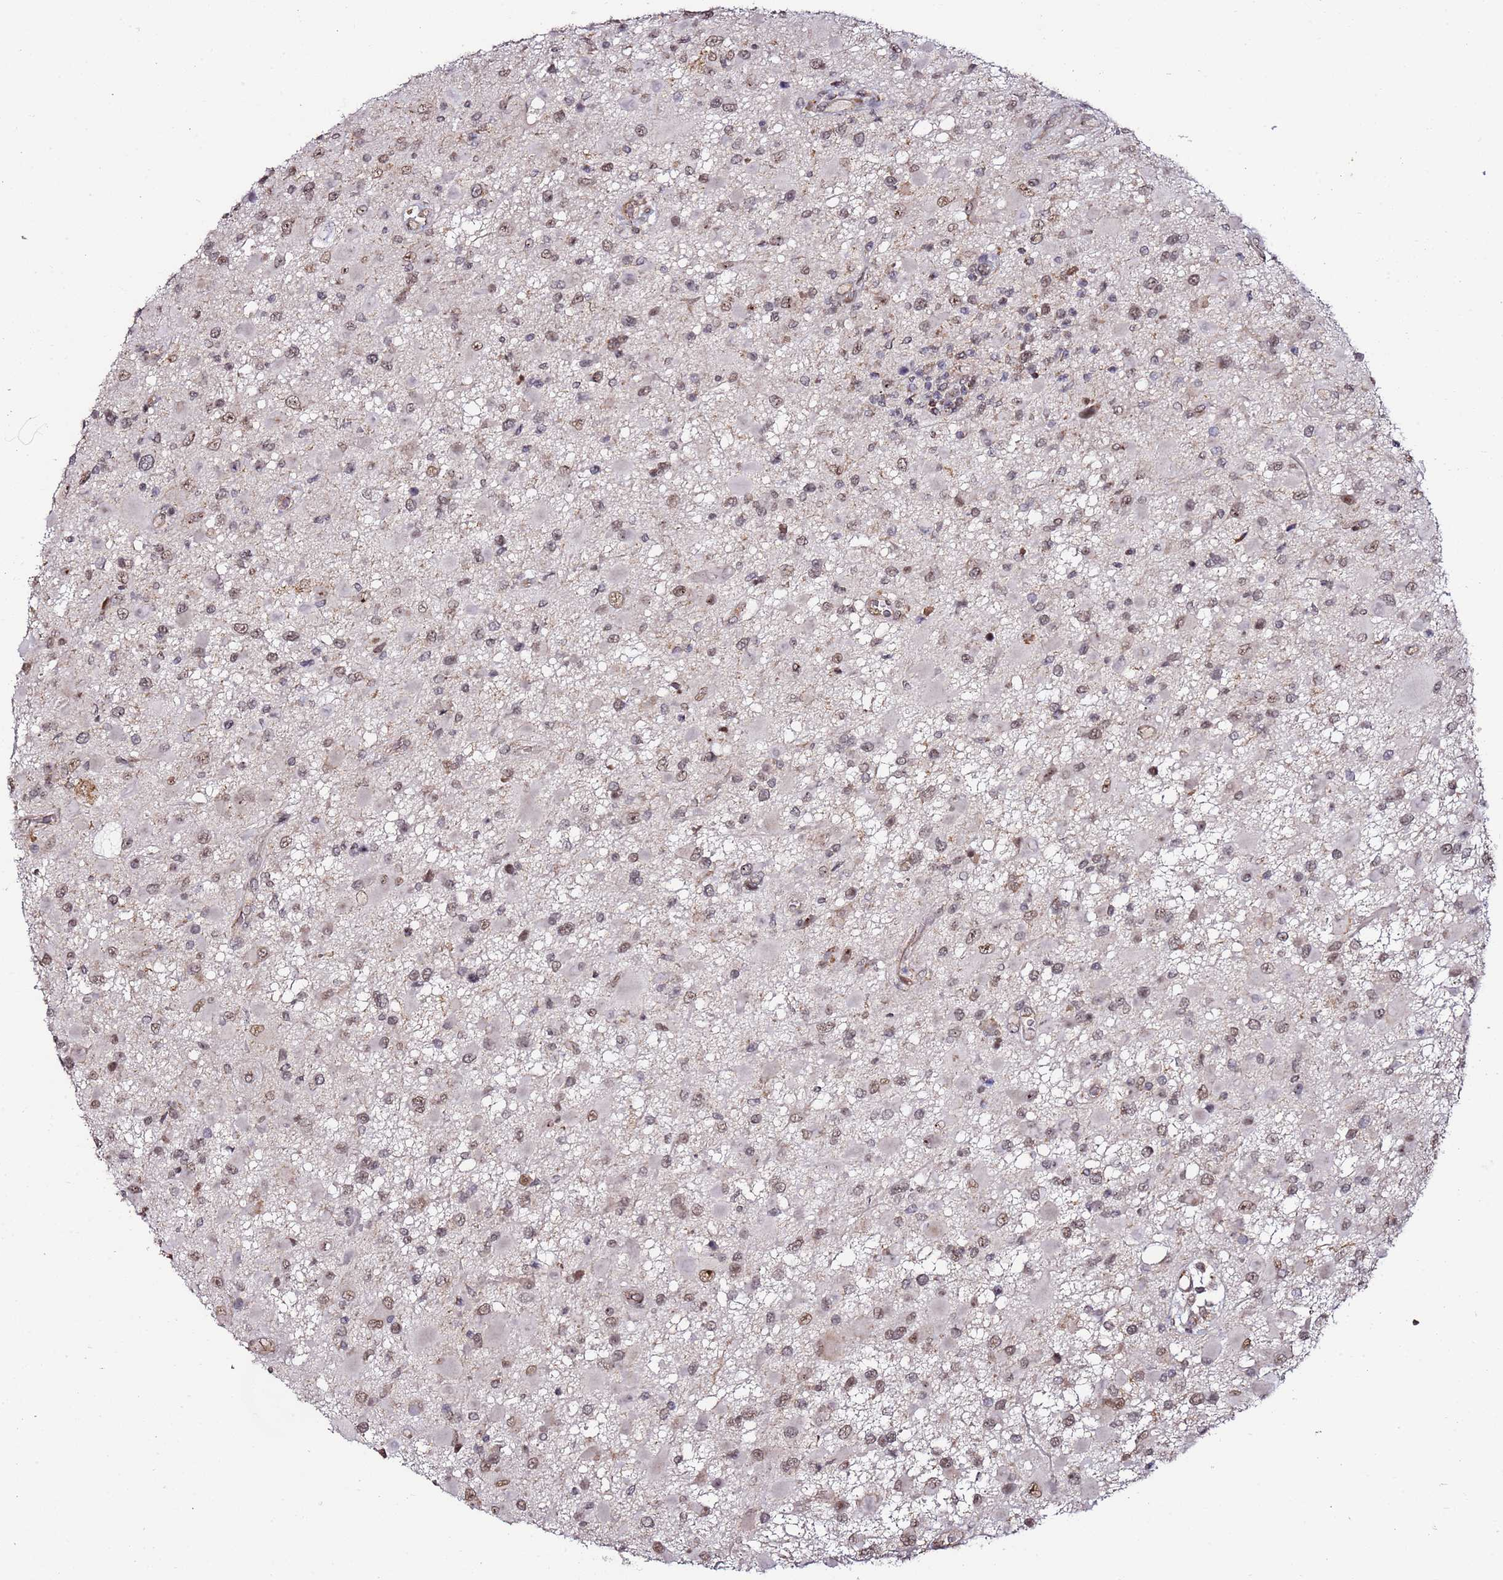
{"staining": {"intensity": "weak", "quantity": ">75%", "location": "nuclear"}, "tissue": "glioma", "cell_type": "Tumor cells", "image_type": "cancer", "snomed": [{"axis": "morphology", "description": "Glioma, malignant, High grade"}, {"axis": "topography", "description": "Brain"}], "caption": "An image of human malignant glioma (high-grade) stained for a protein shows weak nuclear brown staining in tumor cells.", "gene": "TP53AIP1", "patient": {"sex": "male", "age": 53}}